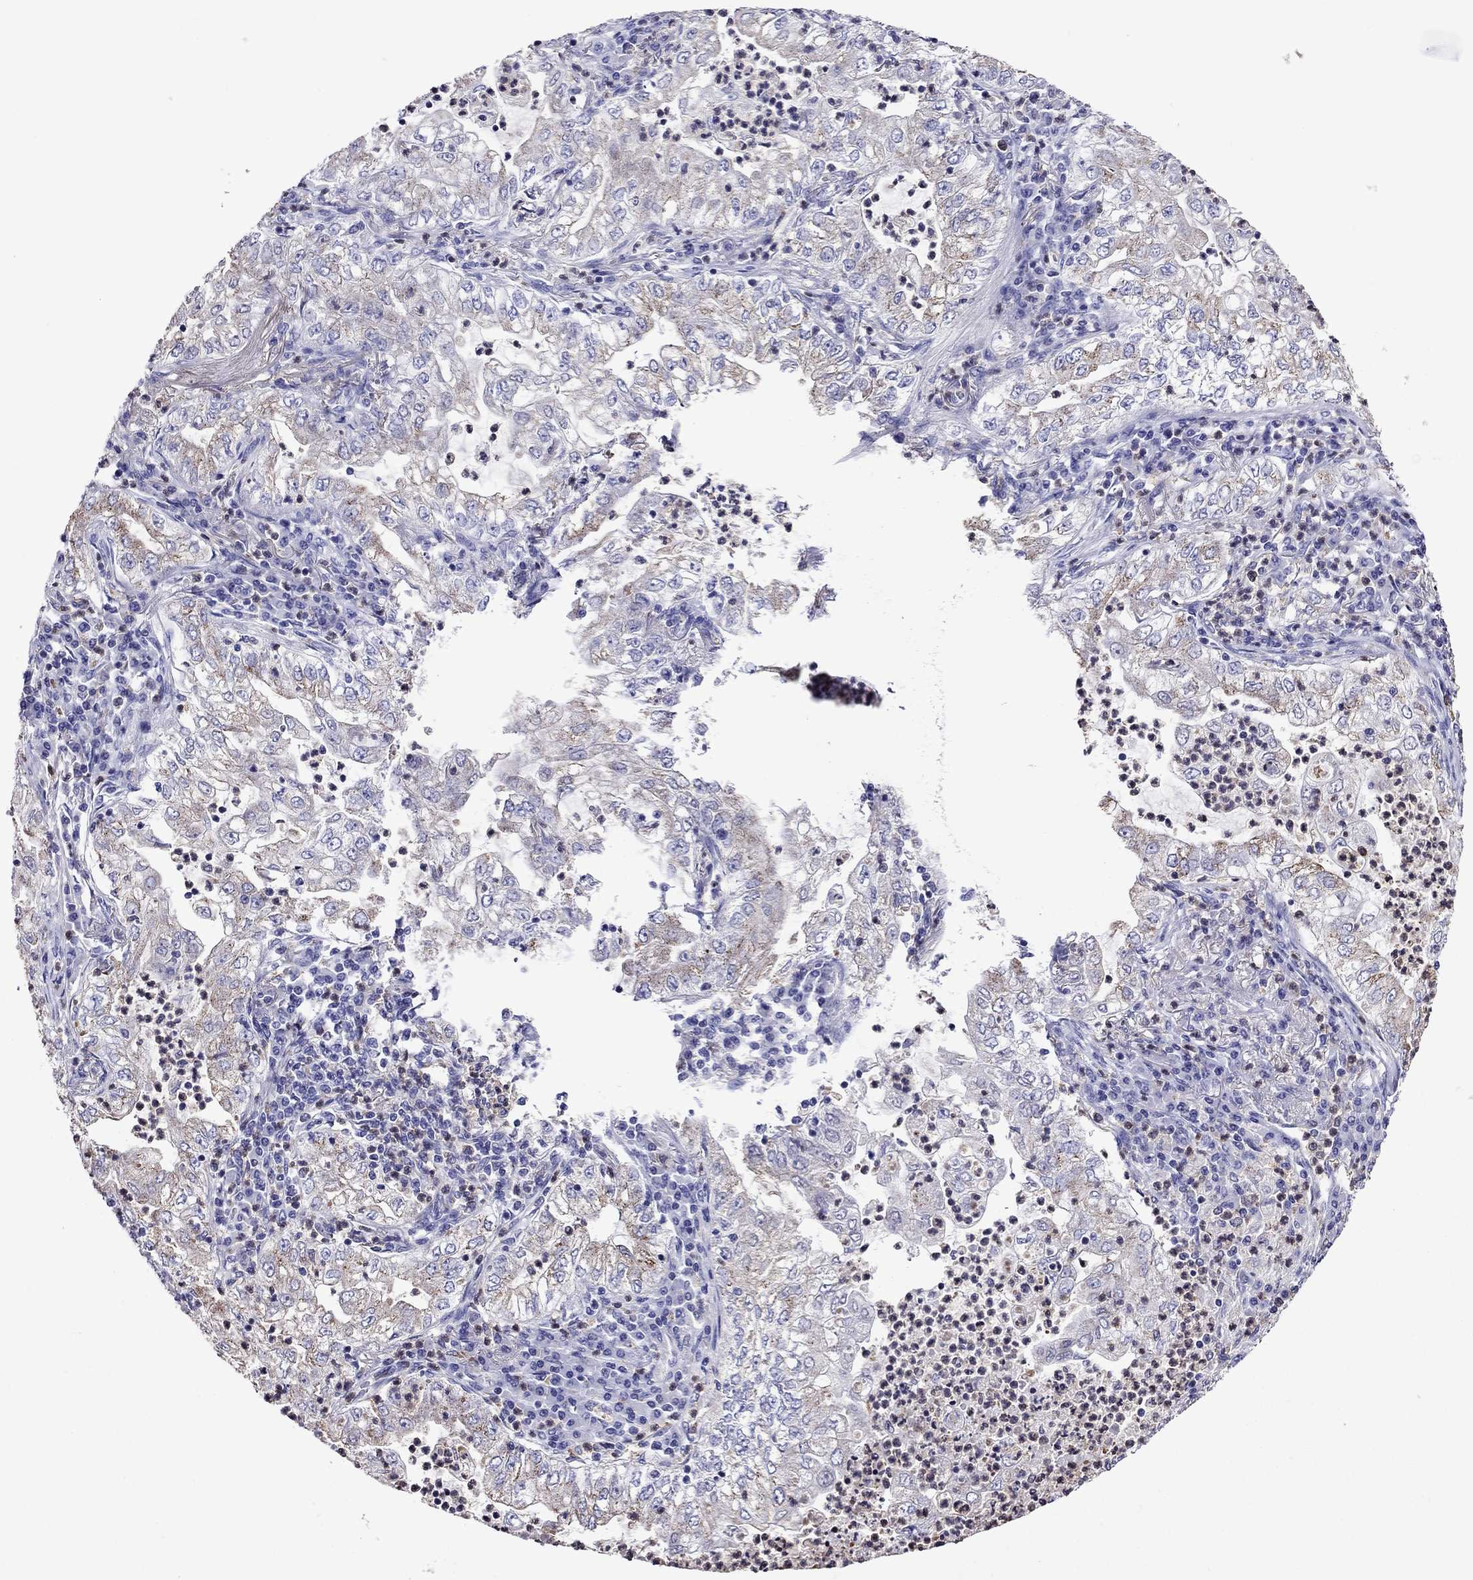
{"staining": {"intensity": "weak", "quantity": "25%-75%", "location": "cytoplasmic/membranous"}, "tissue": "lung cancer", "cell_type": "Tumor cells", "image_type": "cancer", "snomed": [{"axis": "morphology", "description": "Adenocarcinoma, NOS"}, {"axis": "topography", "description": "Lung"}], "caption": "IHC of human lung adenocarcinoma shows low levels of weak cytoplasmic/membranous positivity in approximately 25%-75% of tumor cells.", "gene": "SCG2", "patient": {"sex": "female", "age": 73}}